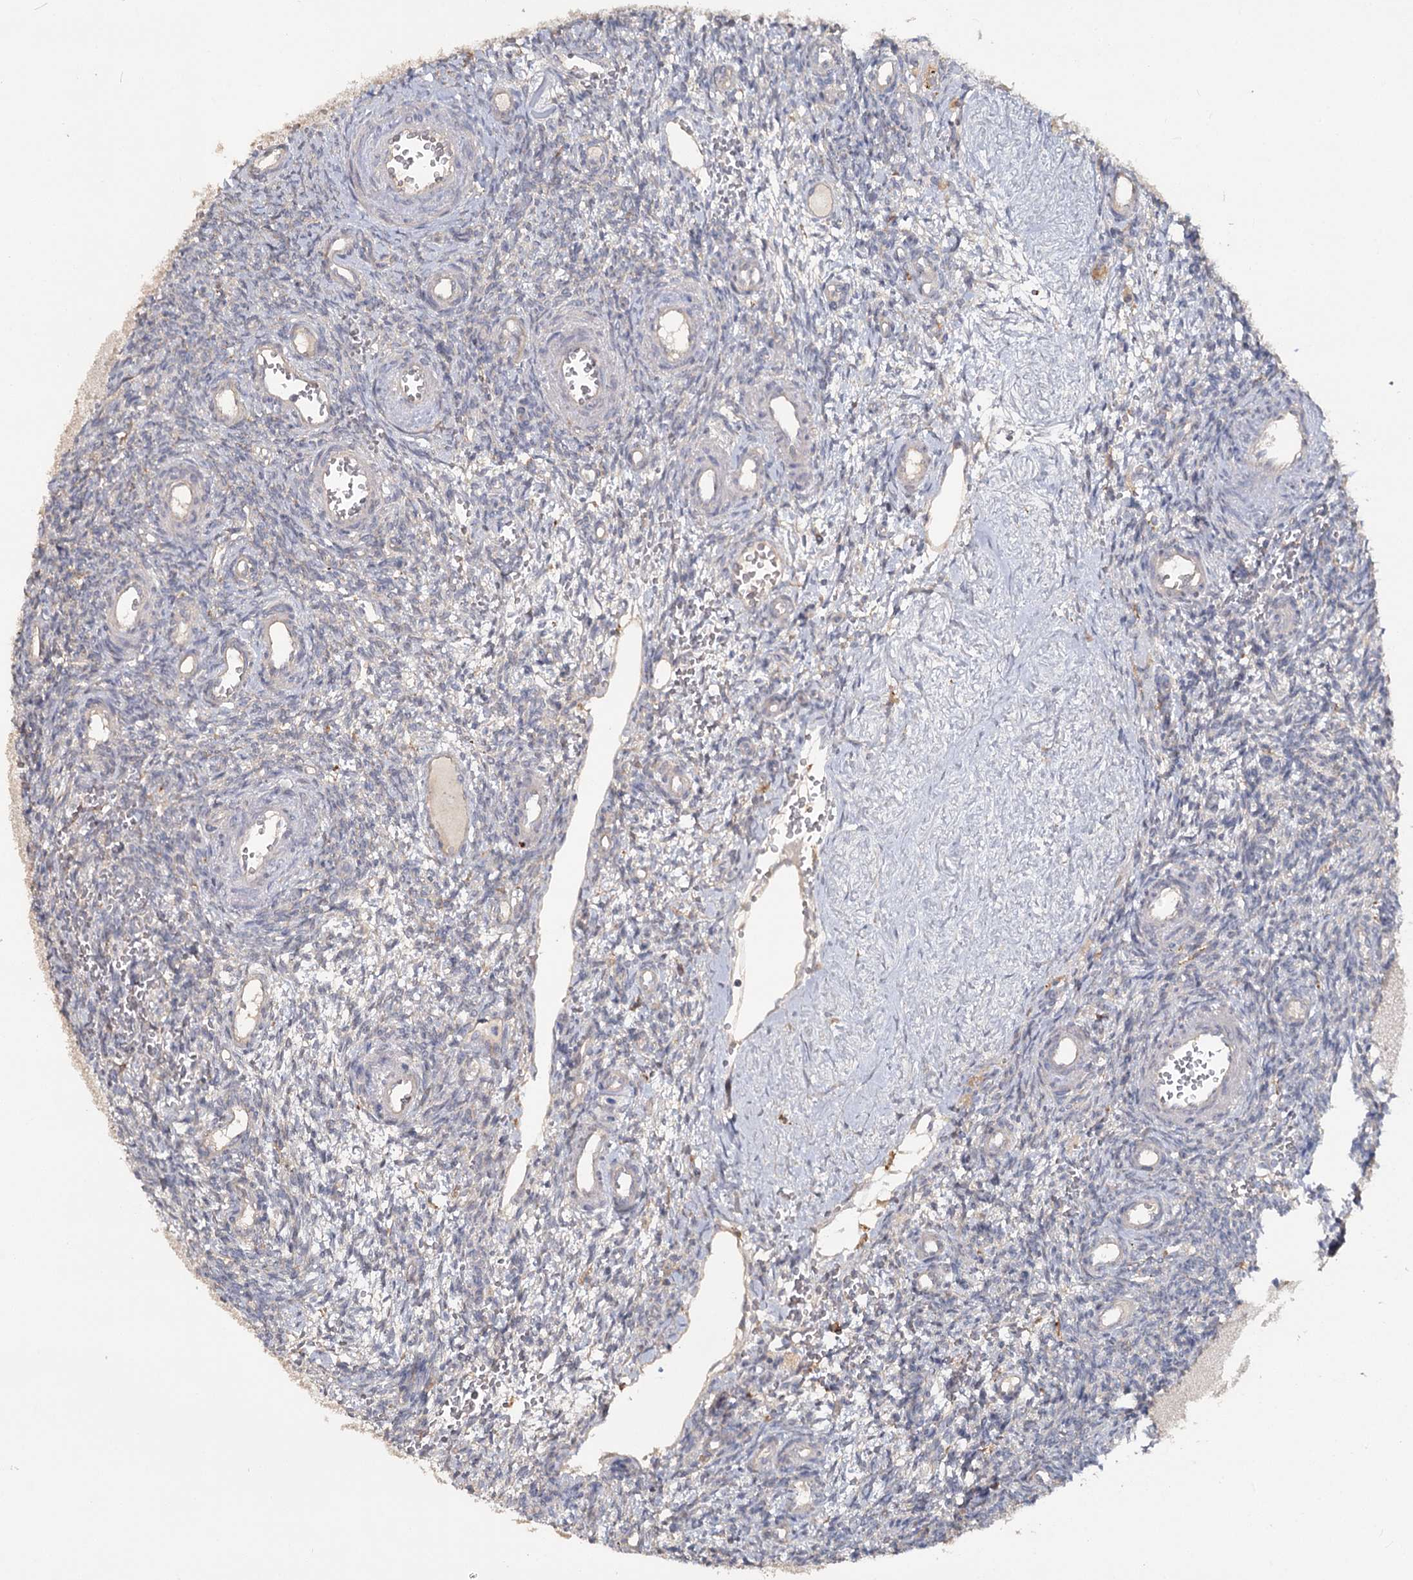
{"staining": {"intensity": "negative", "quantity": "none", "location": "none"}, "tissue": "ovary", "cell_type": "Ovarian stroma cells", "image_type": "normal", "snomed": [{"axis": "morphology", "description": "Normal tissue, NOS"}, {"axis": "topography", "description": "Ovary"}], "caption": "Human ovary stained for a protein using immunohistochemistry displays no positivity in ovarian stroma cells.", "gene": "ANGPTL5", "patient": {"sex": "female", "age": 39}}